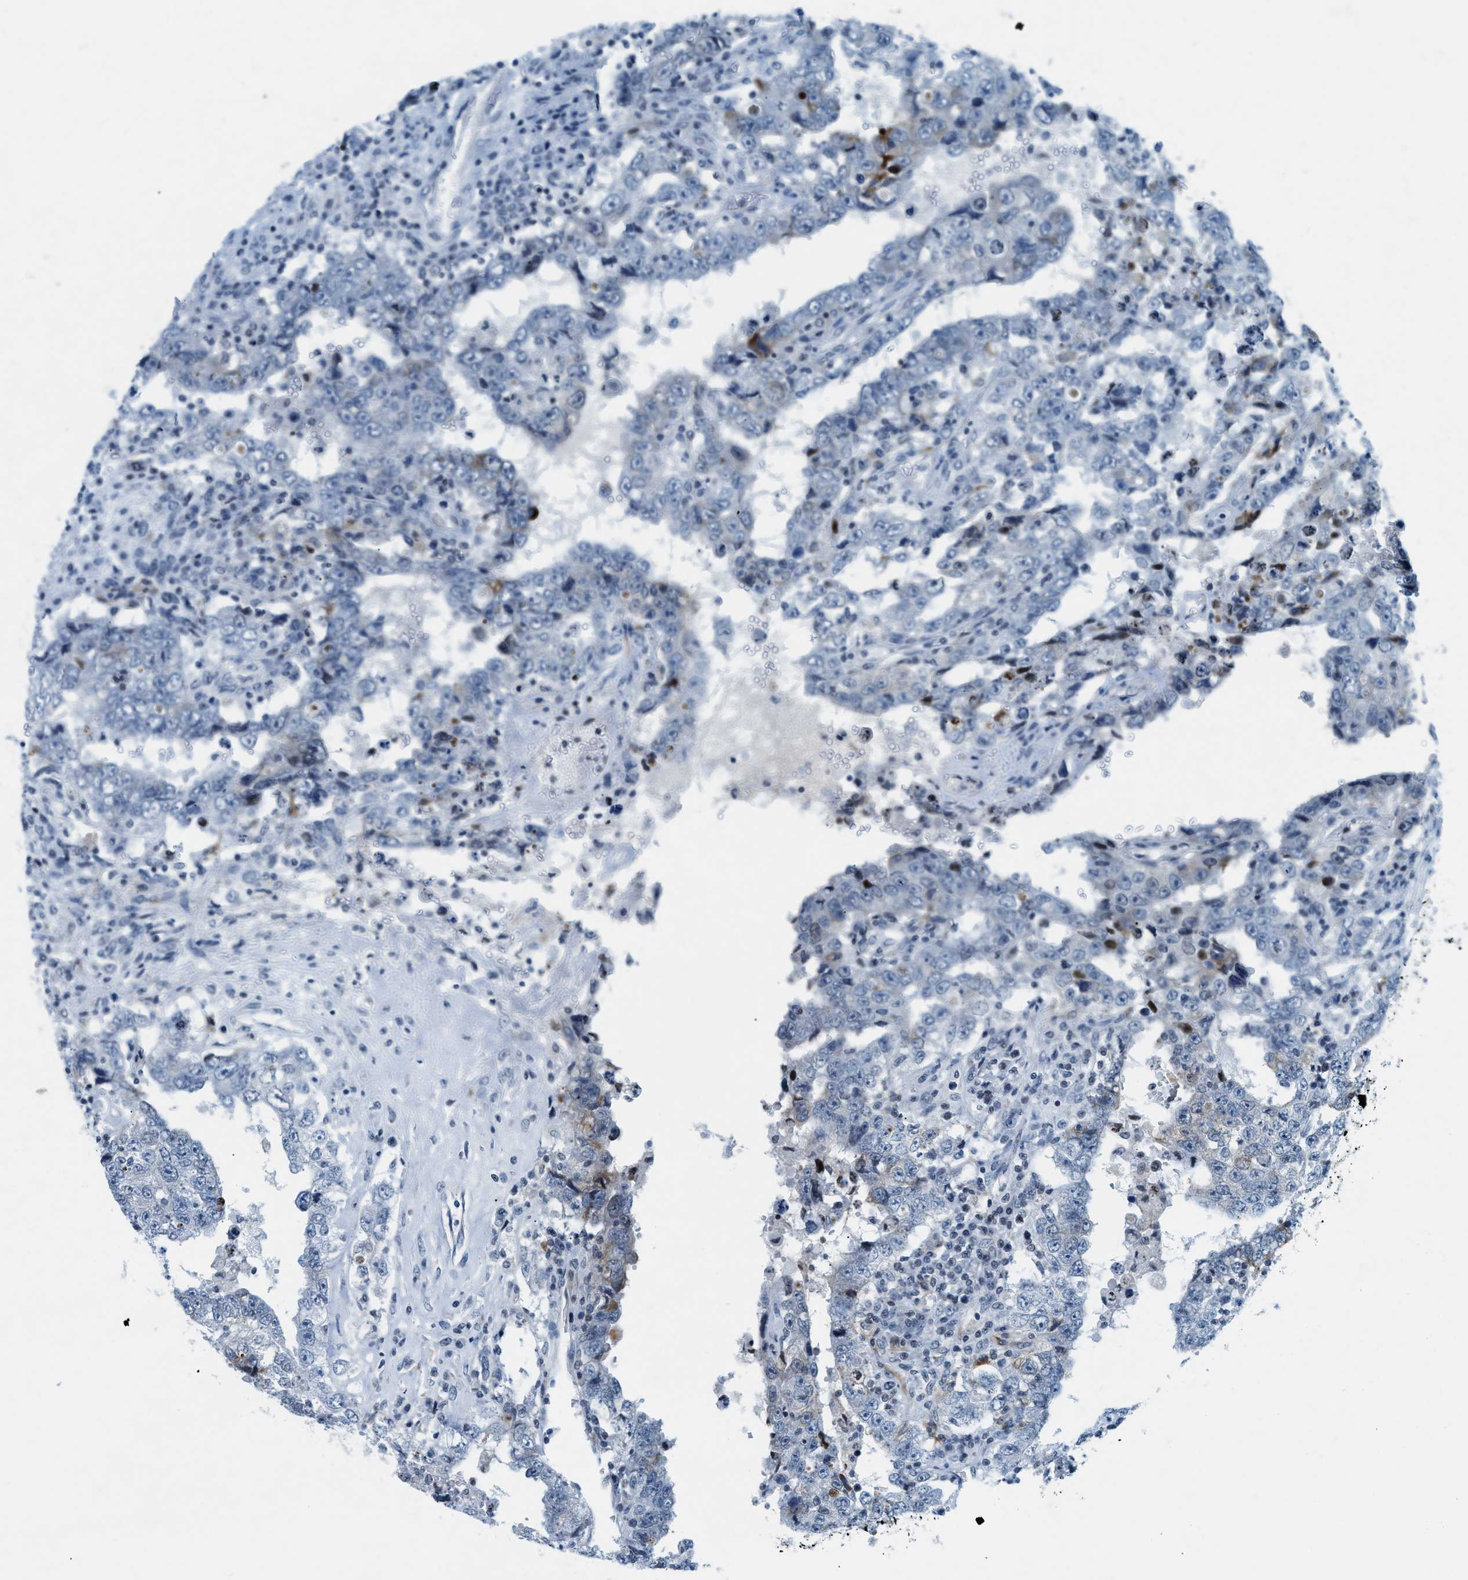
{"staining": {"intensity": "negative", "quantity": "none", "location": "none"}, "tissue": "testis cancer", "cell_type": "Tumor cells", "image_type": "cancer", "snomed": [{"axis": "morphology", "description": "Carcinoma, Embryonal, NOS"}, {"axis": "topography", "description": "Testis"}], "caption": "The micrograph reveals no staining of tumor cells in embryonal carcinoma (testis).", "gene": "UVRAG", "patient": {"sex": "male", "age": 26}}